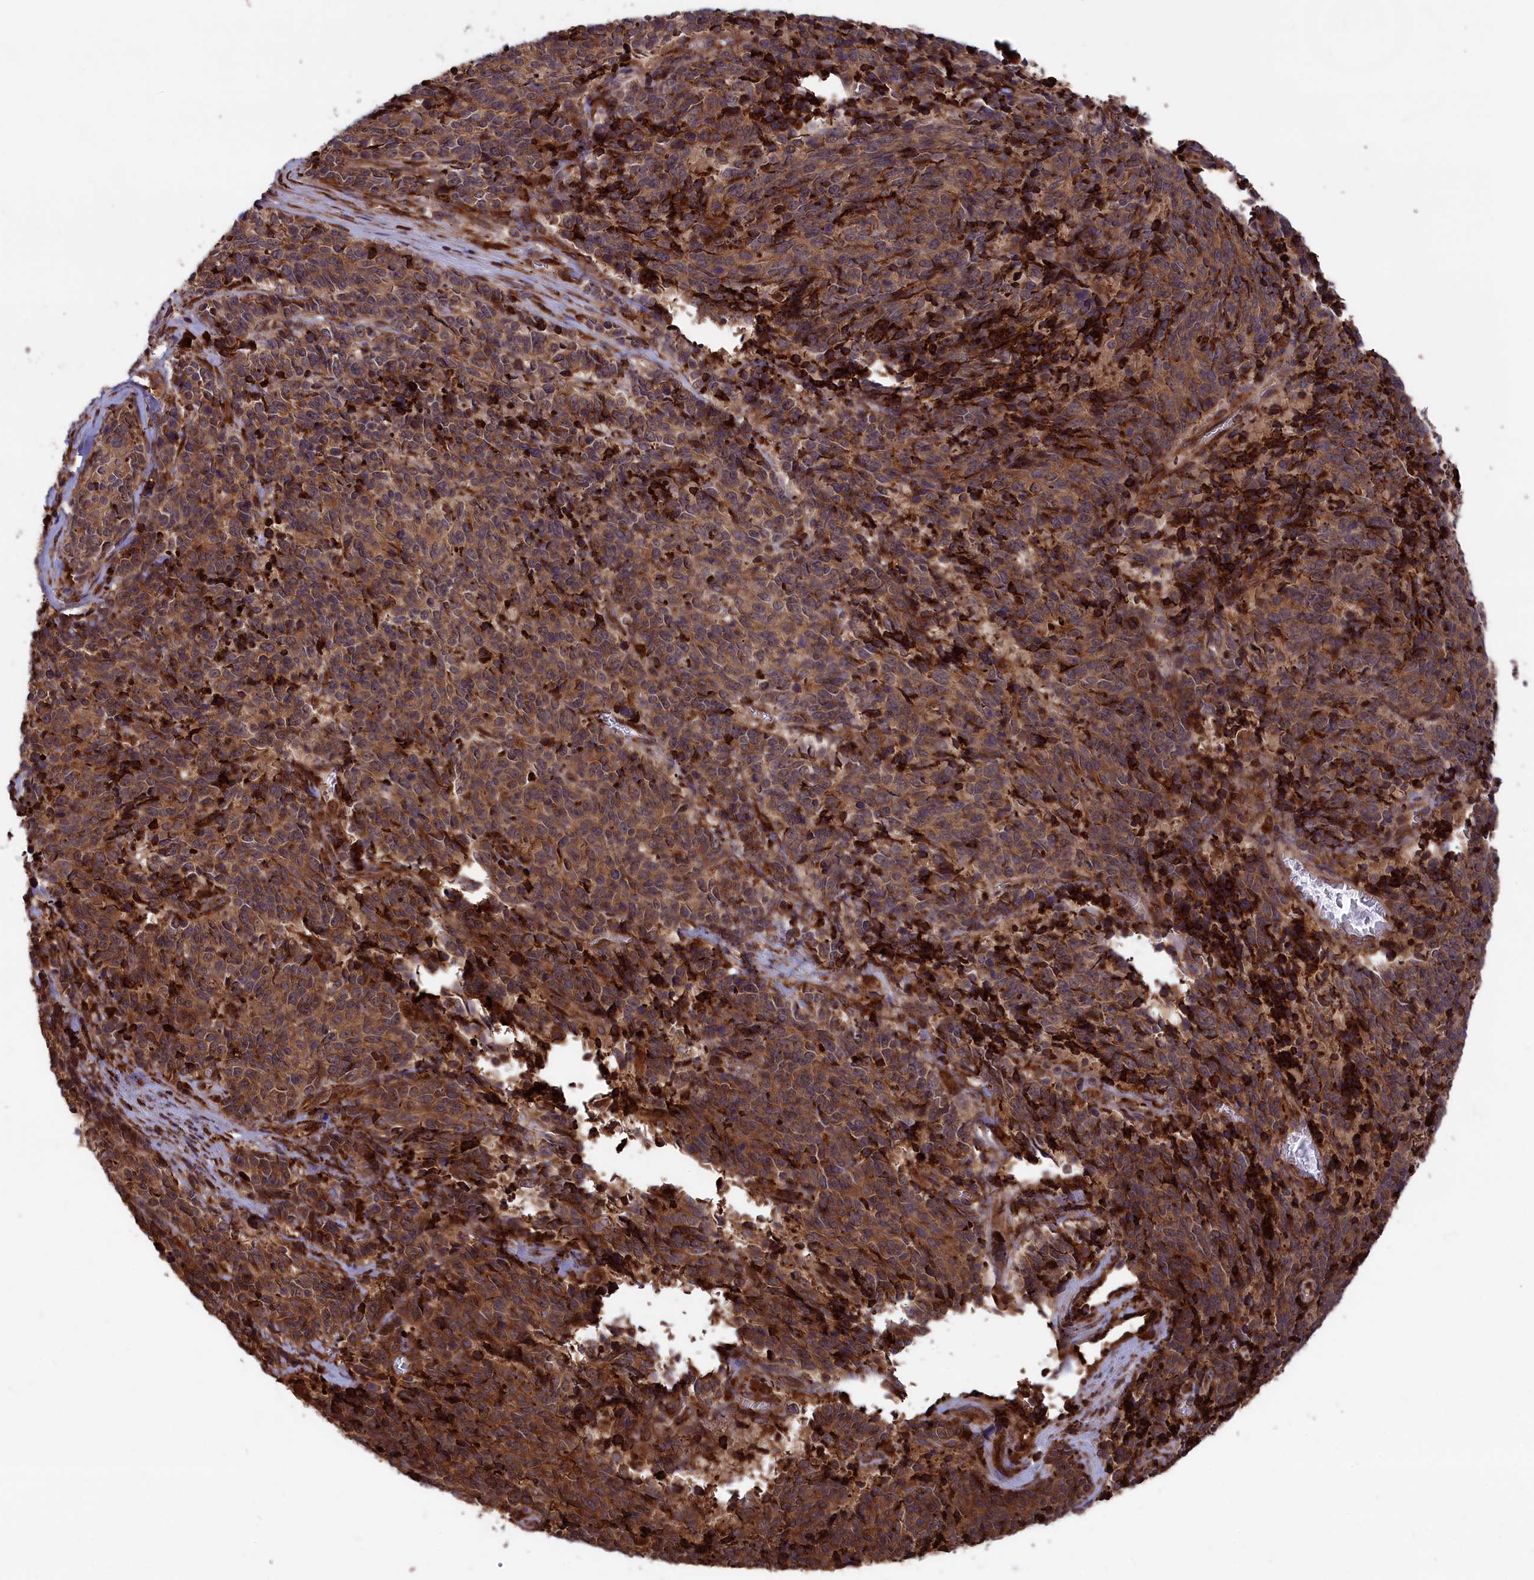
{"staining": {"intensity": "strong", "quantity": ">75%", "location": "cytoplasmic/membranous"}, "tissue": "cervical cancer", "cell_type": "Tumor cells", "image_type": "cancer", "snomed": [{"axis": "morphology", "description": "Squamous cell carcinoma, NOS"}, {"axis": "topography", "description": "Cervix"}], "caption": "IHC micrograph of neoplastic tissue: human cervical cancer (squamous cell carcinoma) stained using immunohistochemistry shows high levels of strong protein expression localized specifically in the cytoplasmic/membranous of tumor cells, appearing as a cytoplasmic/membranous brown color.", "gene": "PLA2G4C", "patient": {"sex": "female", "age": 29}}